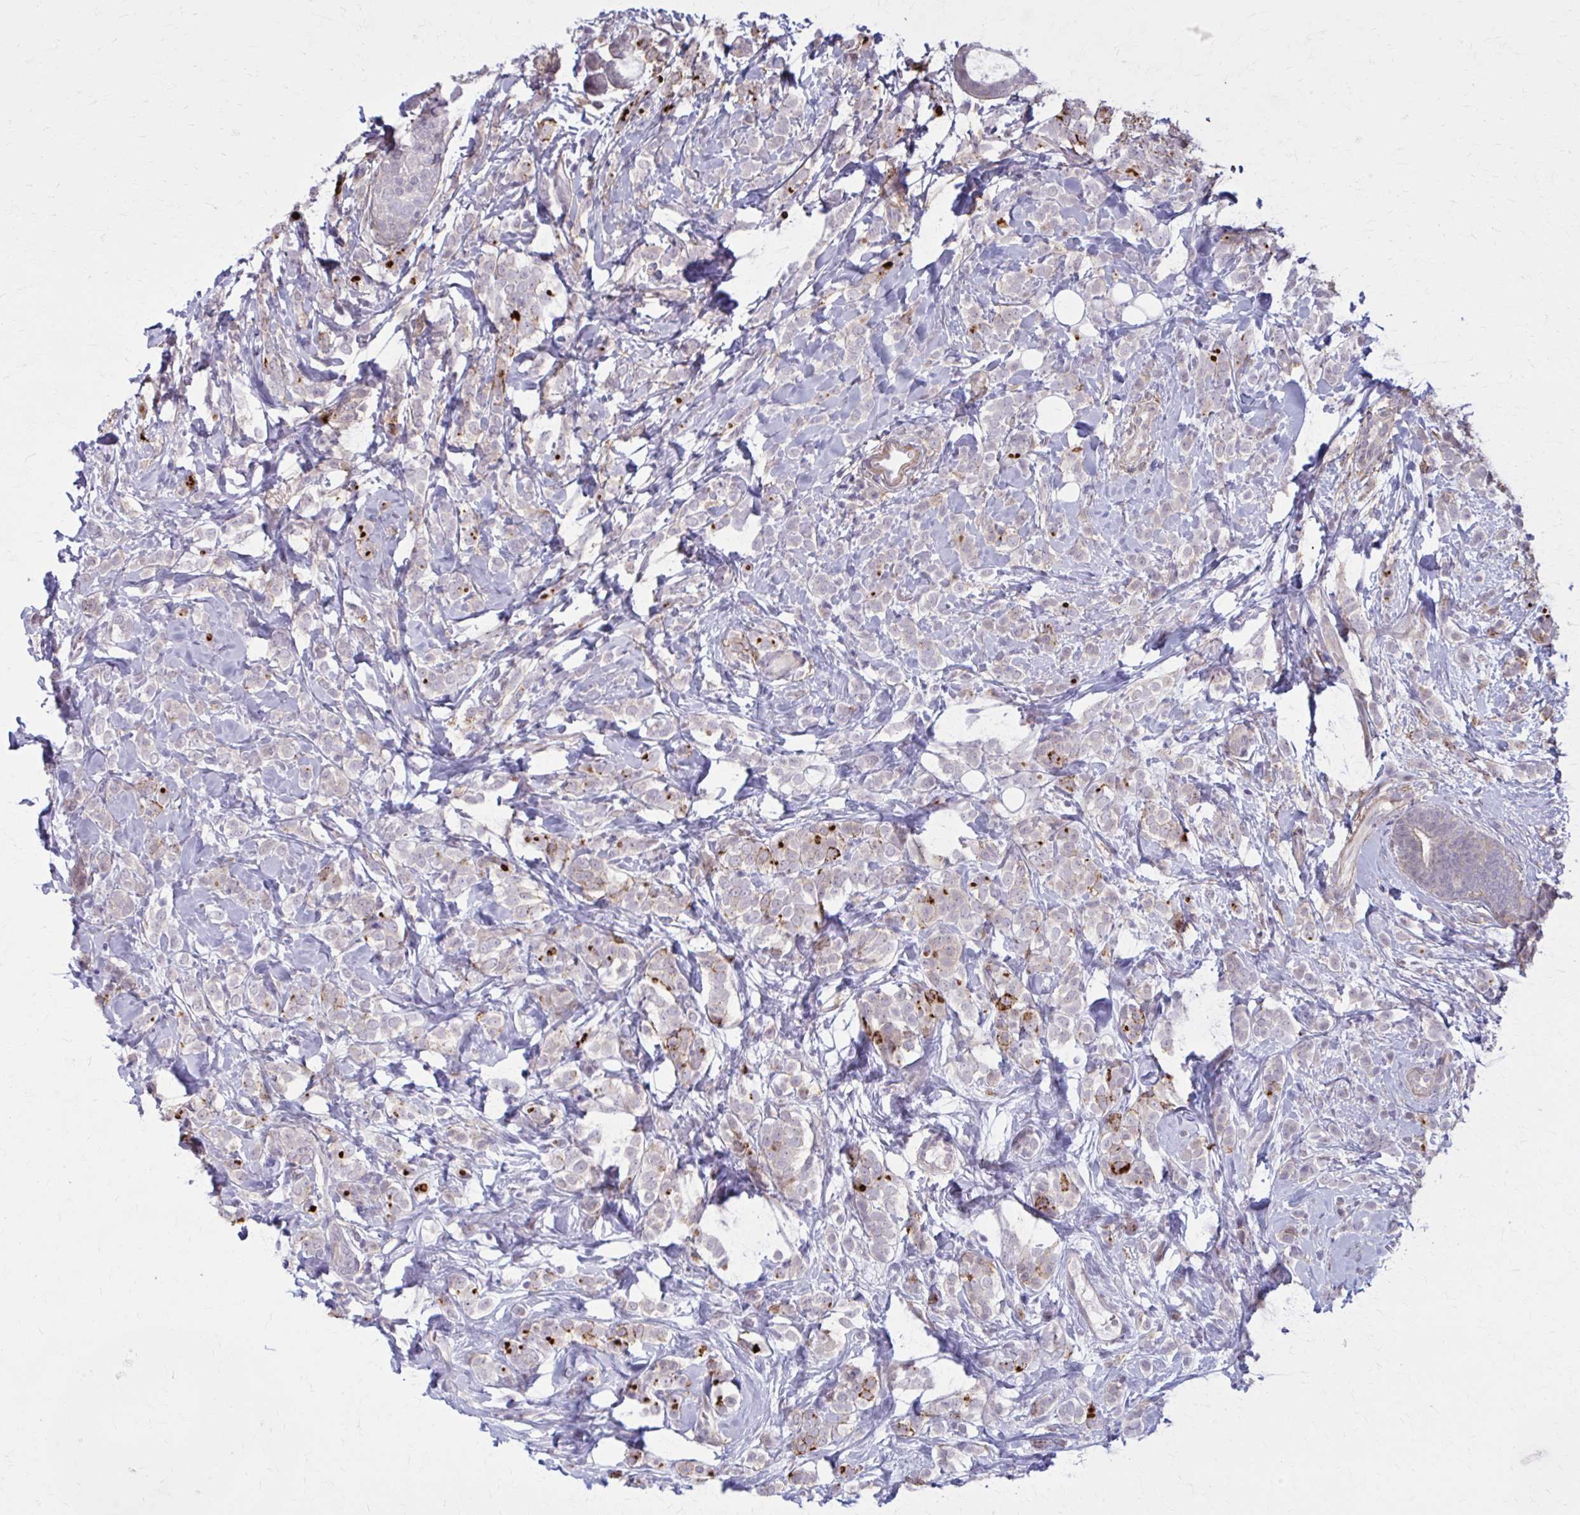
{"staining": {"intensity": "strong", "quantity": "<25%", "location": "cytoplasmic/membranous"}, "tissue": "breast cancer", "cell_type": "Tumor cells", "image_type": "cancer", "snomed": [{"axis": "morphology", "description": "Lobular carcinoma"}, {"axis": "topography", "description": "Breast"}], "caption": "Immunohistochemistry (IHC) image of neoplastic tissue: breast cancer stained using immunohistochemistry (IHC) shows medium levels of strong protein expression localized specifically in the cytoplasmic/membranous of tumor cells, appearing as a cytoplasmic/membranous brown color.", "gene": "NUMBL", "patient": {"sex": "female", "age": 49}}